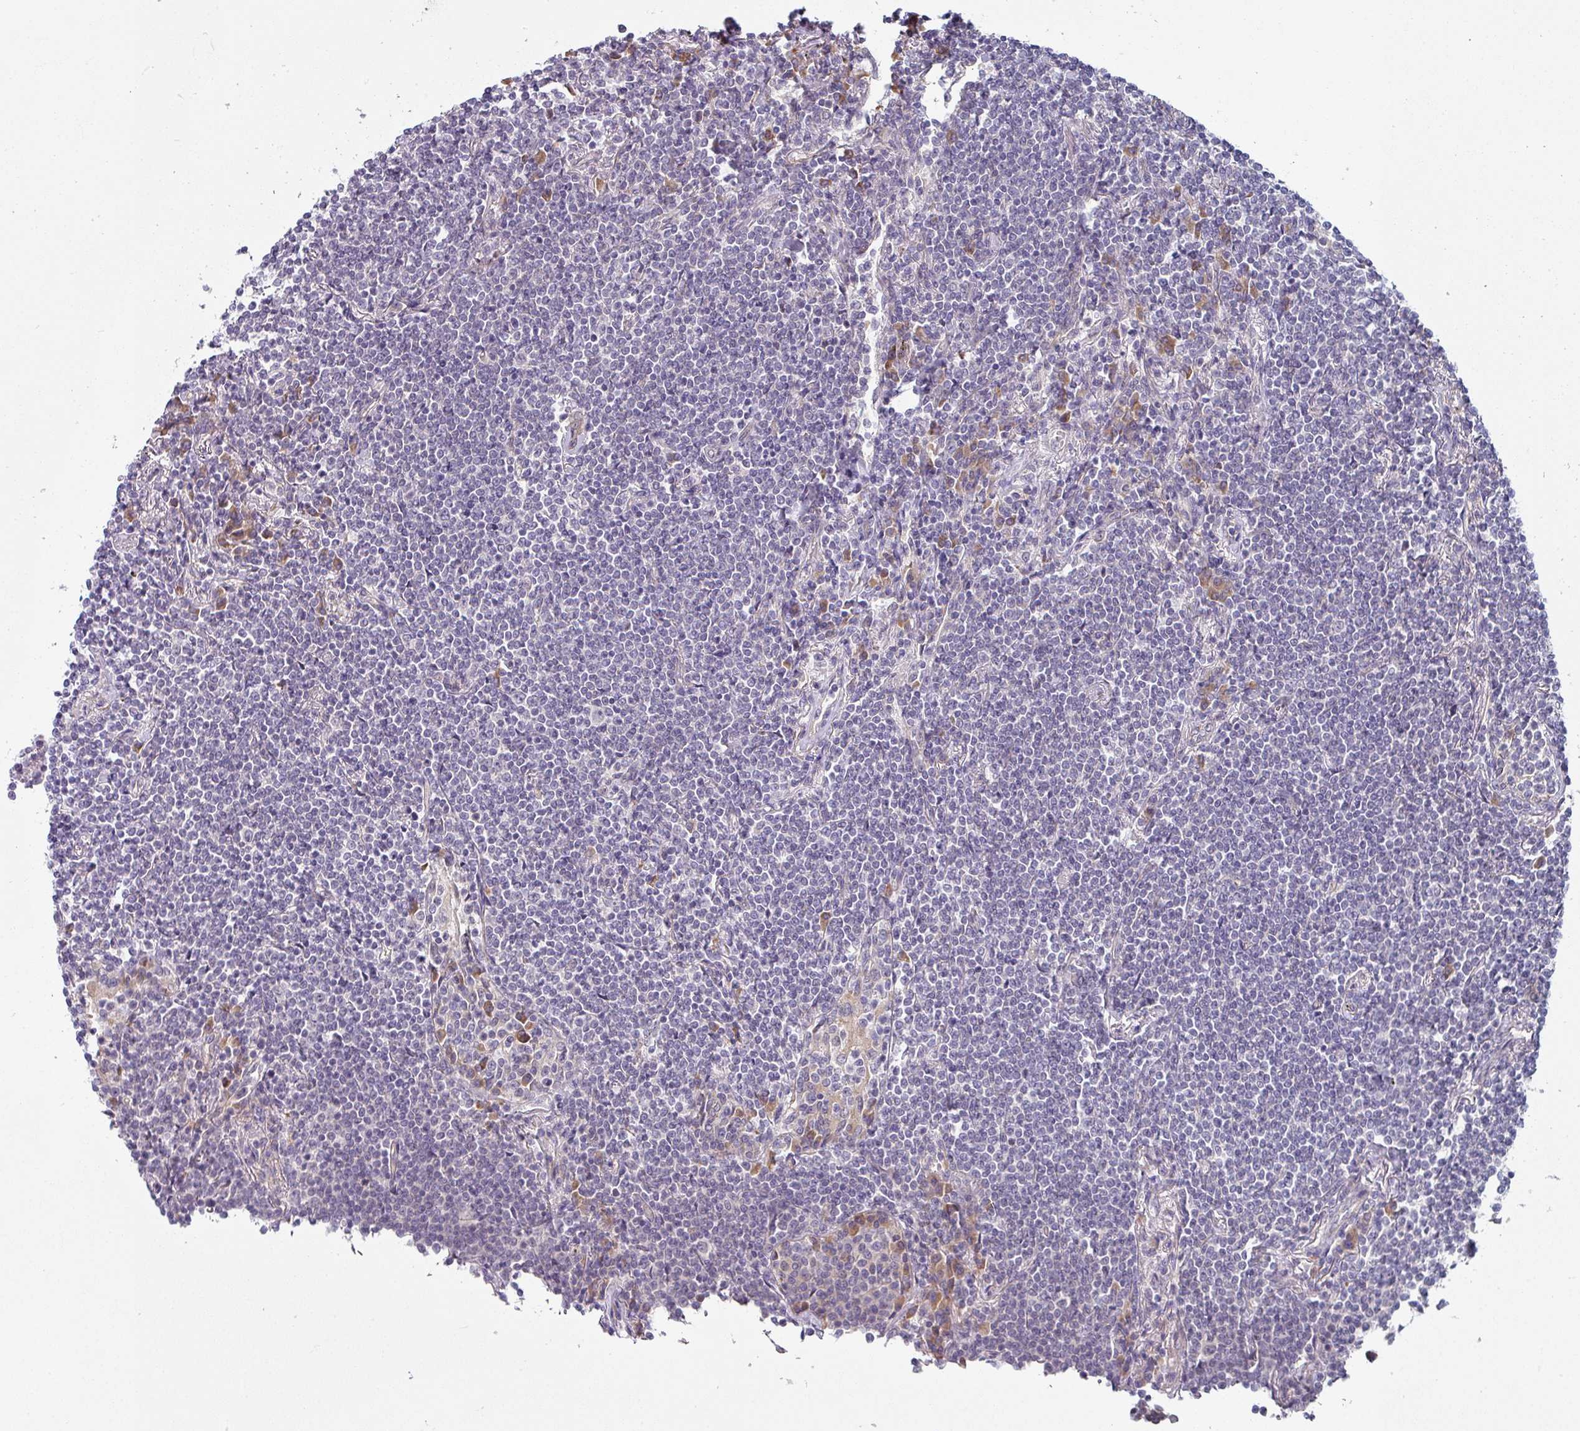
{"staining": {"intensity": "negative", "quantity": "none", "location": "none"}, "tissue": "lymphoma", "cell_type": "Tumor cells", "image_type": "cancer", "snomed": [{"axis": "morphology", "description": "Malignant lymphoma, non-Hodgkin's type, Low grade"}, {"axis": "topography", "description": "Lung"}], "caption": "Immunohistochemistry of human lymphoma exhibits no staining in tumor cells.", "gene": "TMED5", "patient": {"sex": "female", "age": 71}}